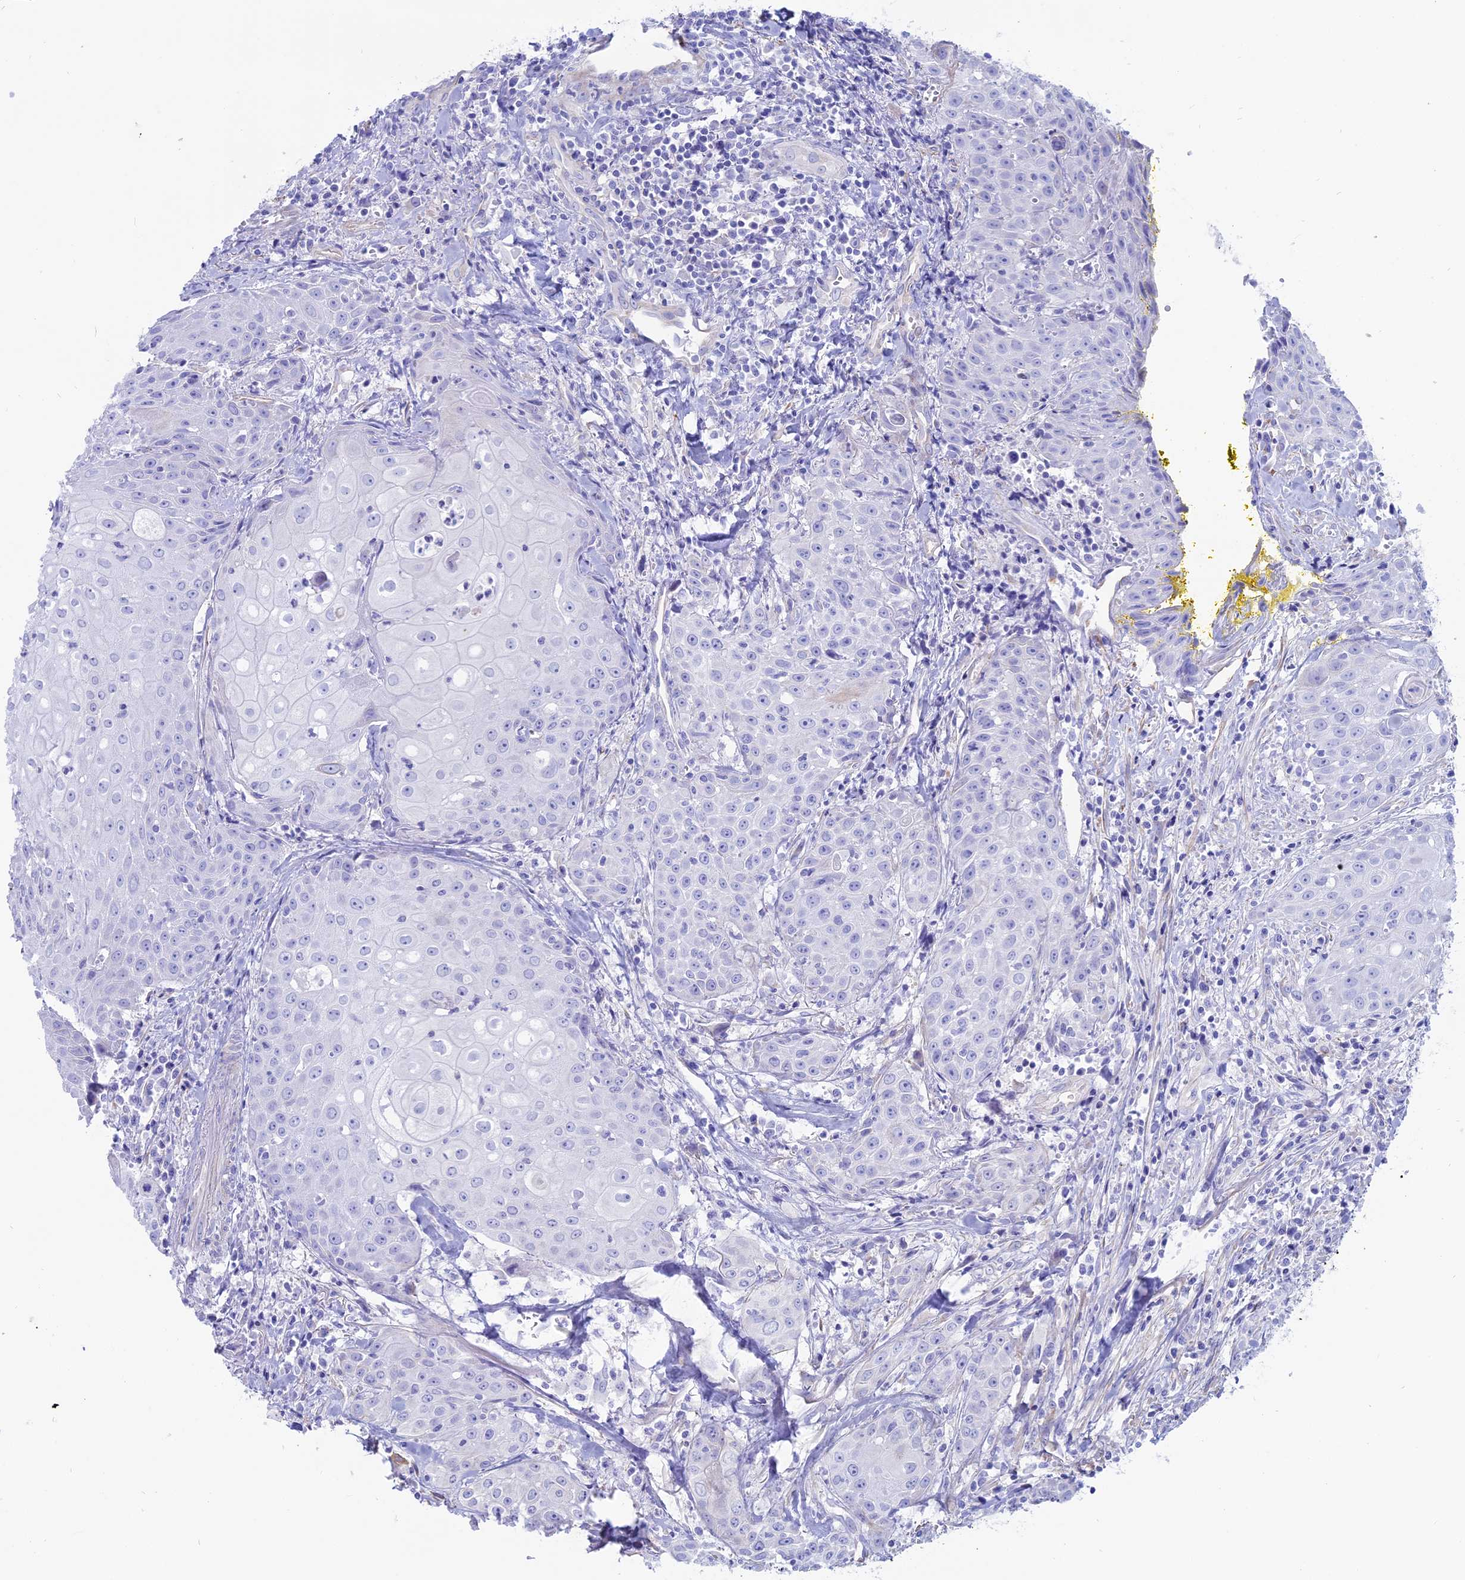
{"staining": {"intensity": "negative", "quantity": "none", "location": "none"}, "tissue": "head and neck cancer", "cell_type": "Tumor cells", "image_type": "cancer", "snomed": [{"axis": "morphology", "description": "Squamous cell carcinoma, NOS"}, {"axis": "topography", "description": "Oral tissue"}, {"axis": "topography", "description": "Head-Neck"}], "caption": "Head and neck squamous cell carcinoma stained for a protein using immunohistochemistry shows no expression tumor cells.", "gene": "OR2AE1", "patient": {"sex": "female", "age": 82}}